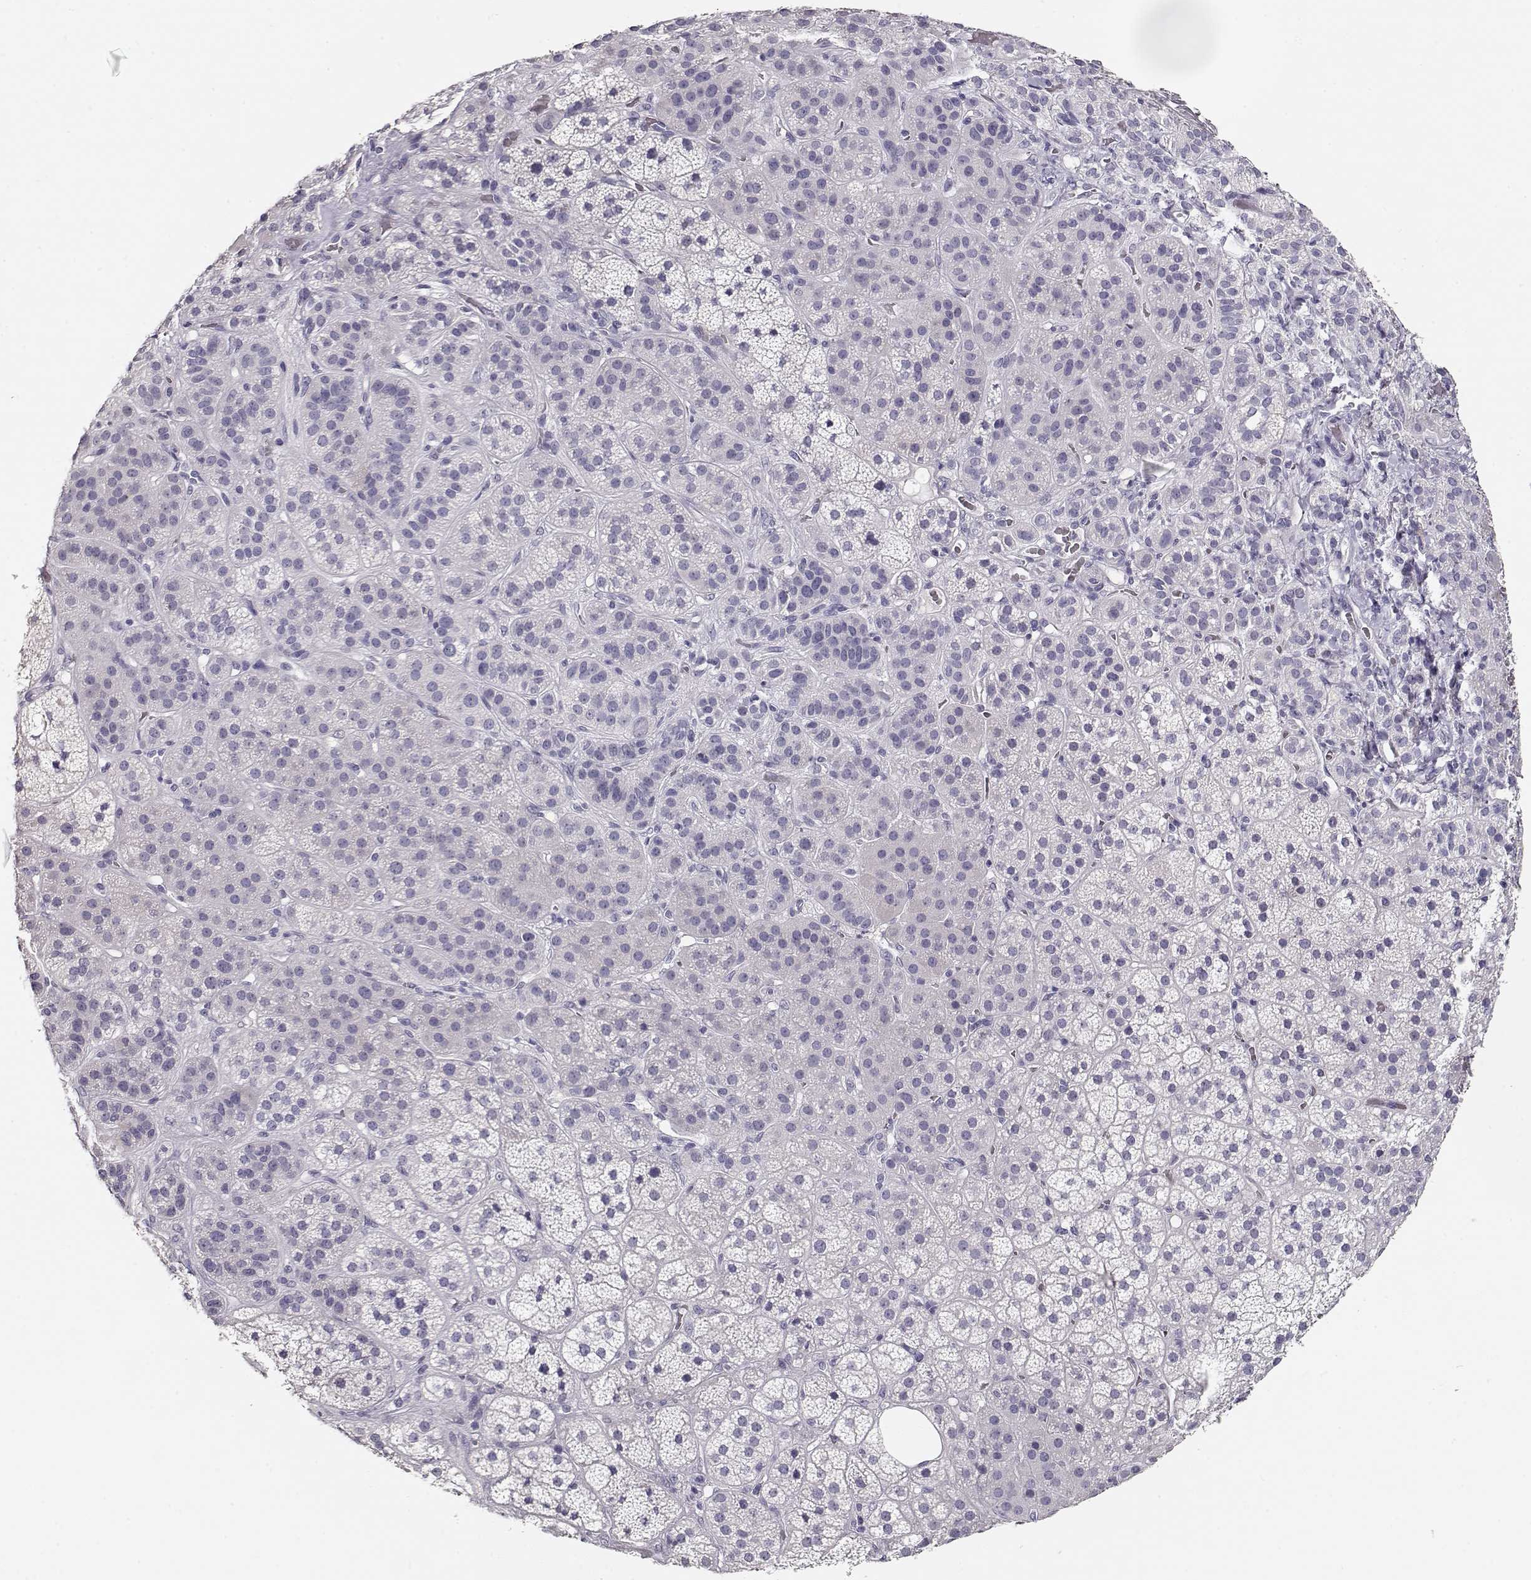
{"staining": {"intensity": "negative", "quantity": "none", "location": "none"}, "tissue": "adrenal gland", "cell_type": "Glandular cells", "image_type": "normal", "snomed": [{"axis": "morphology", "description": "Normal tissue, NOS"}, {"axis": "topography", "description": "Adrenal gland"}], "caption": "Glandular cells show no significant staining in normal adrenal gland. Nuclei are stained in blue.", "gene": "MAGEC1", "patient": {"sex": "male", "age": 57}}